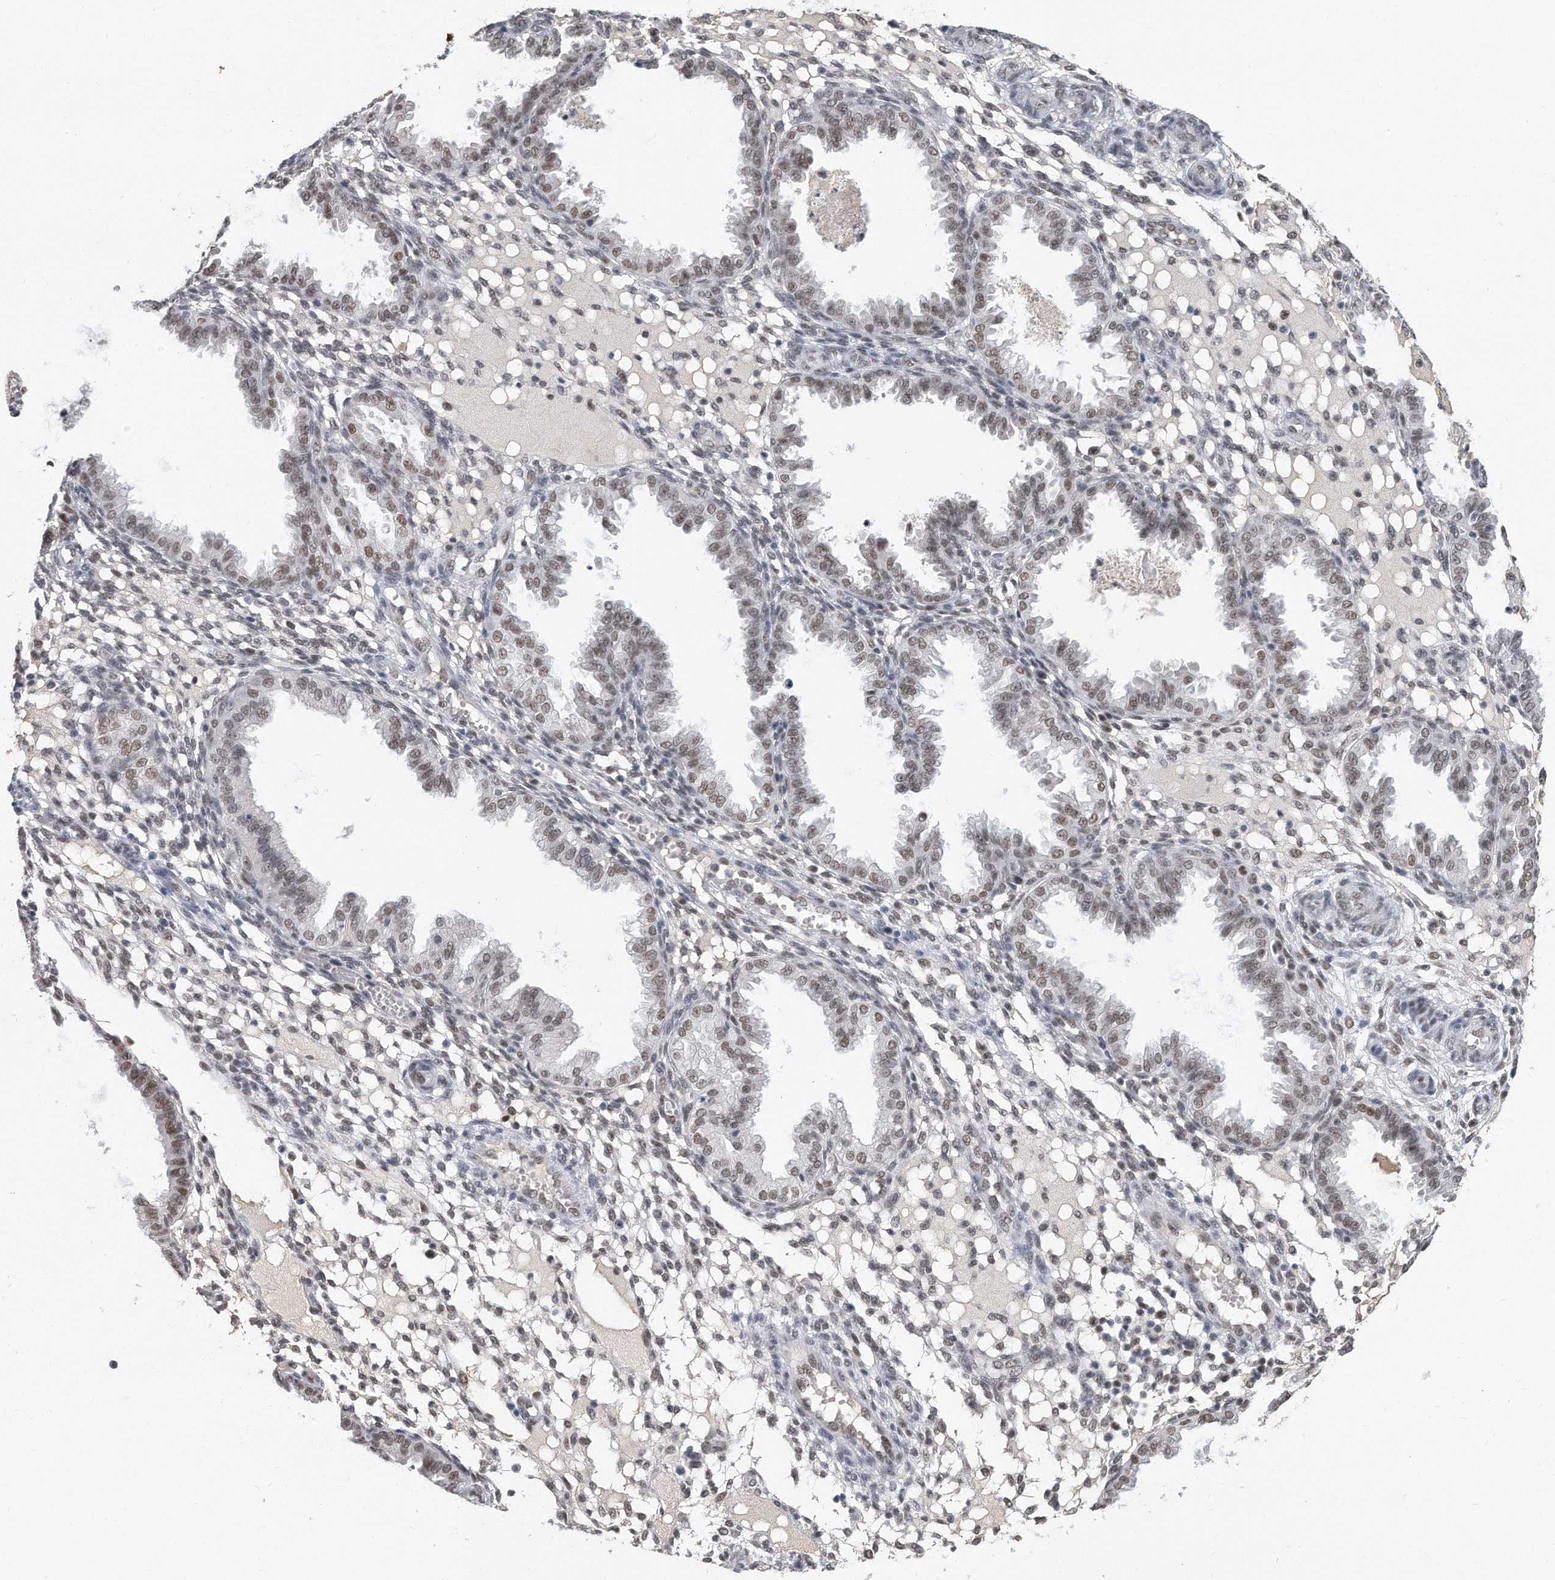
{"staining": {"intensity": "negative", "quantity": "none", "location": "none"}, "tissue": "endometrium", "cell_type": "Cells in endometrial stroma", "image_type": "normal", "snomed": [{"axis": "morphology", "description": "Normal tissue, NOS"}, {"axis": "topography", "description": "Endometrium"}], "caption": "Benign endometrium was stained to show a protein in brown. There is no significant staining in cells in endometrial stroma.", "gene": "CTBP2", "patient": {"sex": "female", "age": 33}}